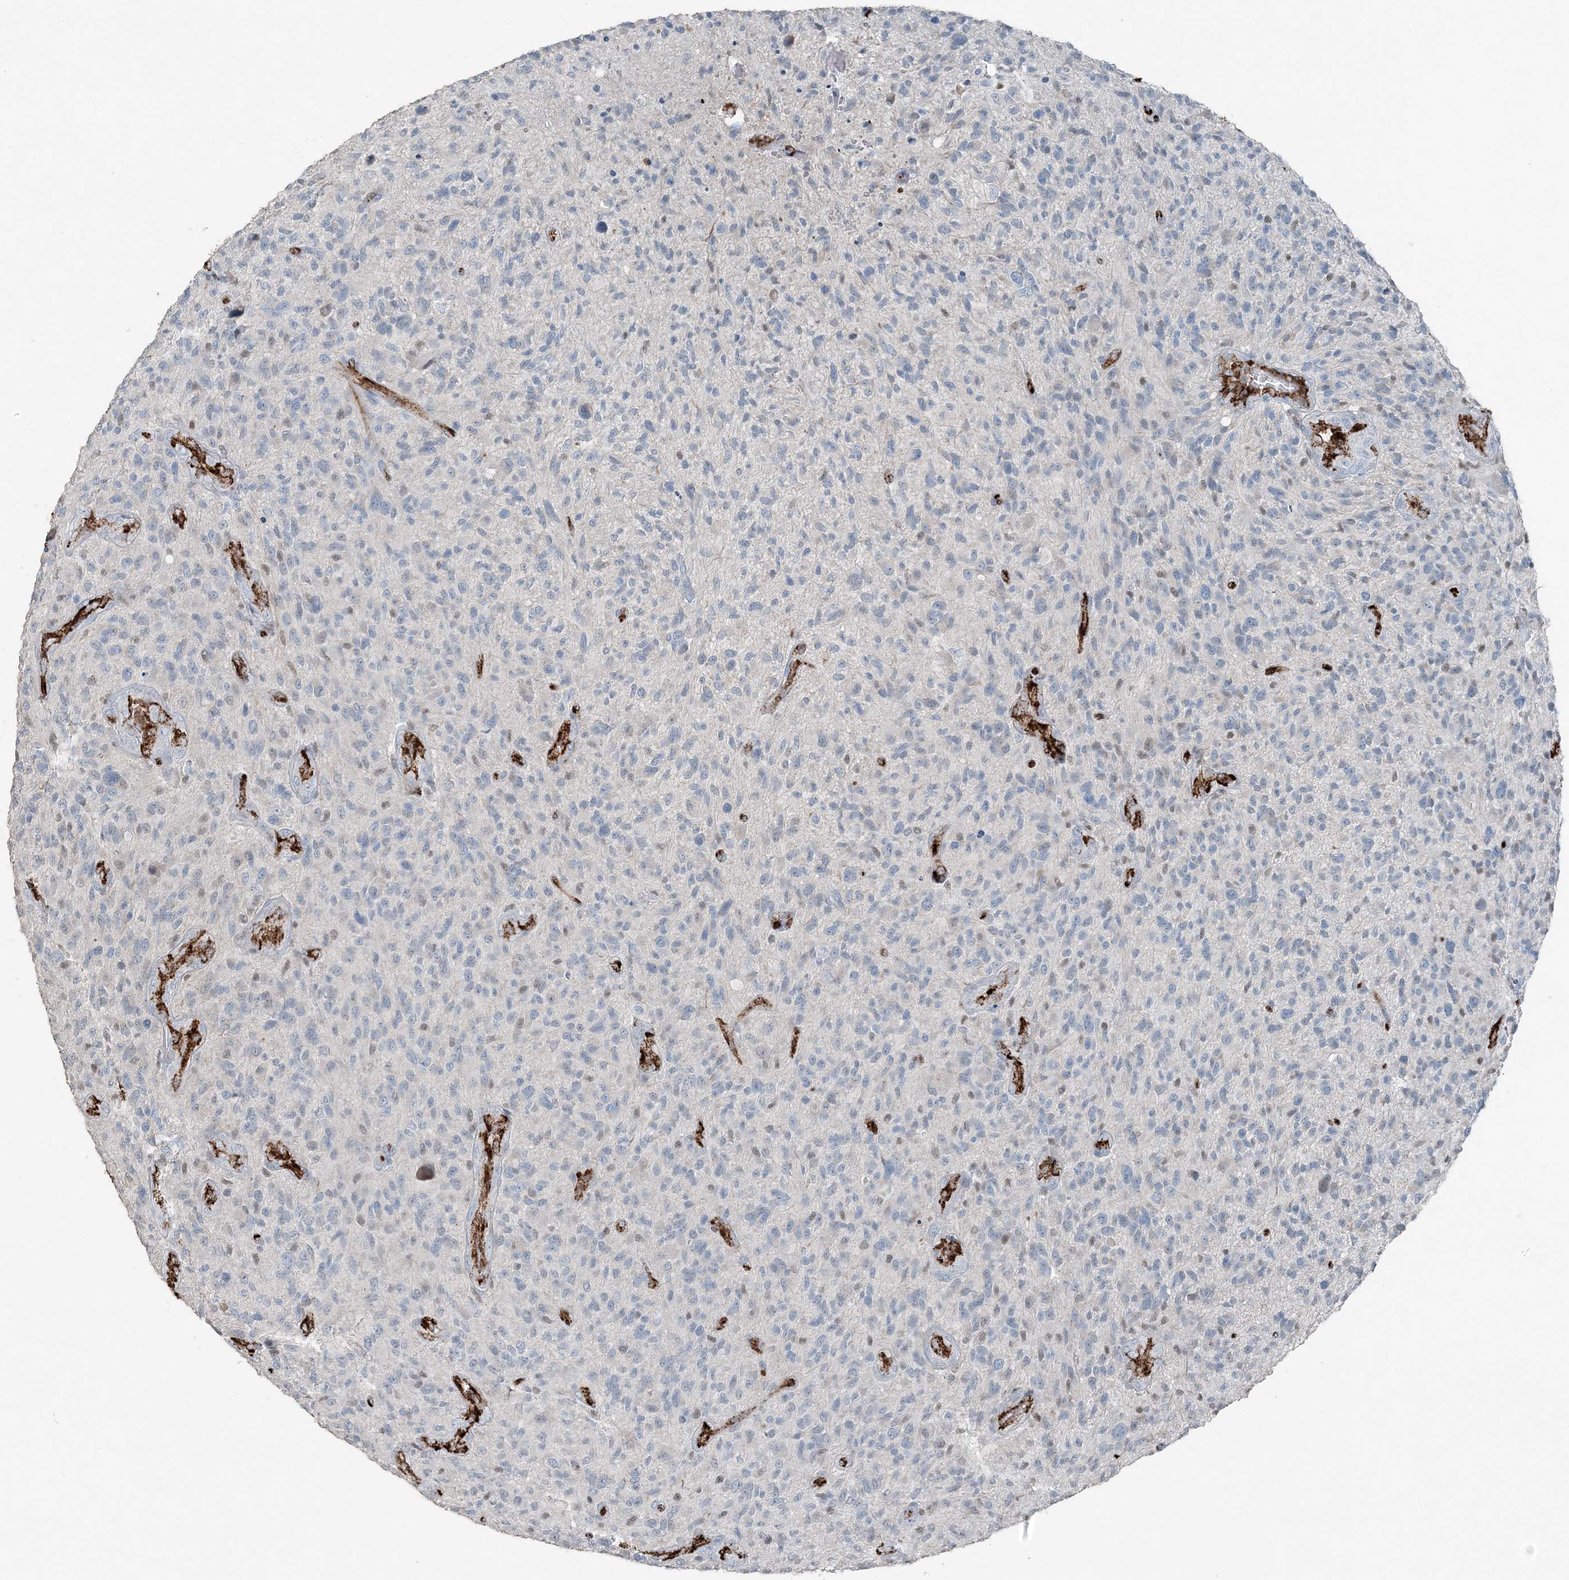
{"staining": {"intensity": "negative", "quantity": "none", "location": "none"}, "tissue": "glioma", "cell_type": "Tumor cells", "image_type": "cancer", "snomed": [{"axis": "morphology", "description": "Glioma, malignant, High grade"}, {"axis": "topography", "description": "Brain"}], "caption": "Malignant glioma (high-grade) was stained to show a protein in brown. There is no significant expression in tumor cells. (Brightfield microscopy of DAB immunohistochemistry at high magnification).", "gene": "ELOVL7", "patient": {"sex": "male", "age": 47}}